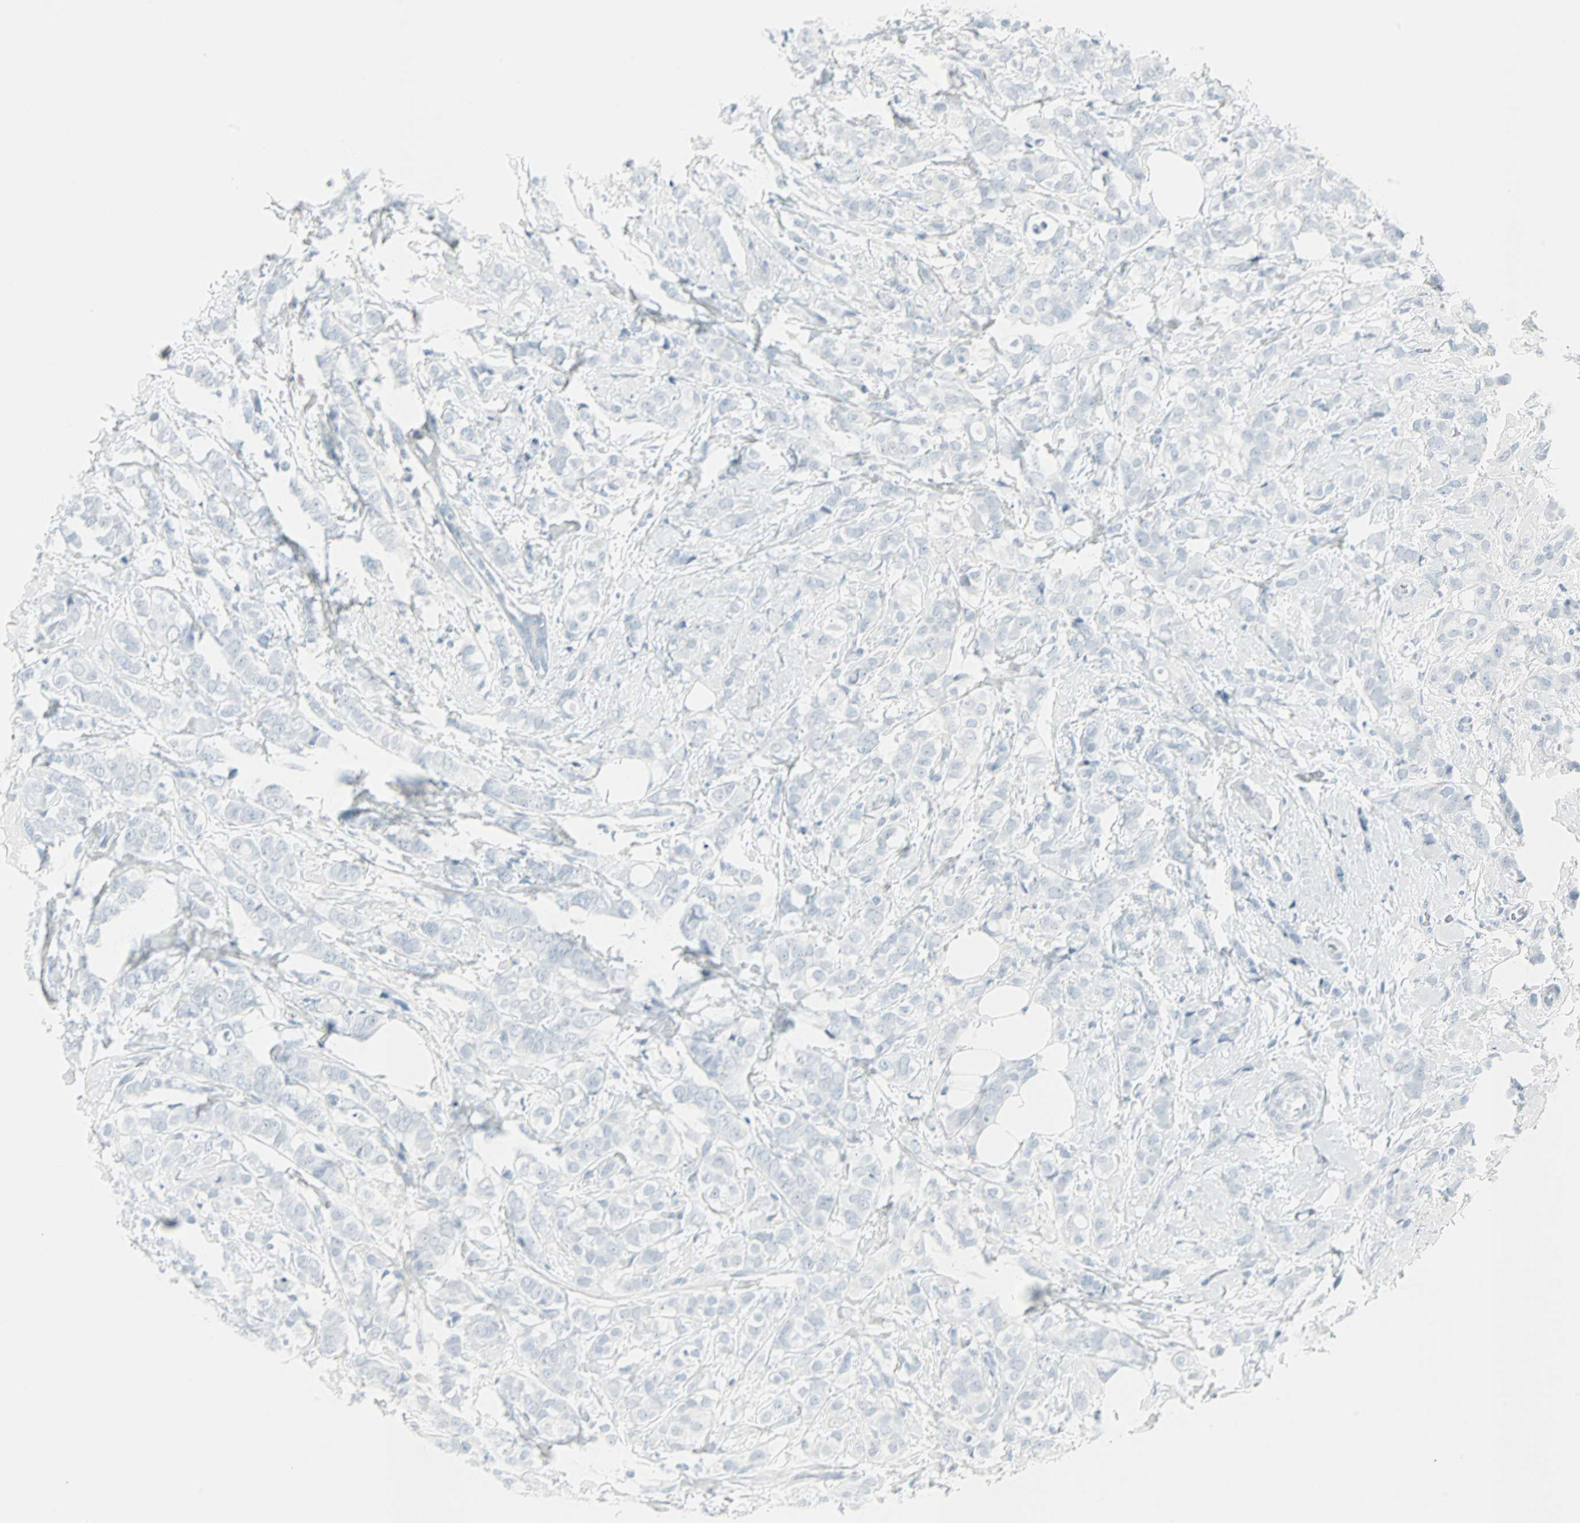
{"staining": {"intensity": "negative", "quantity": "none", "location": "none"}, "tissue": "breast cancer", "cell_type": "Tumor cells", "image_type": "cancer", "snomed": [{"axis": "morphology", "description": "Lobular carcinoma"}, {"axis": "topography", "description": "Breast"}], "caption": "Tumor cells are negative for brown protein staining in lobular carcinoma (breast).", "gene": "LANCL3", "patient": {"sex": "female", "age": 60}}